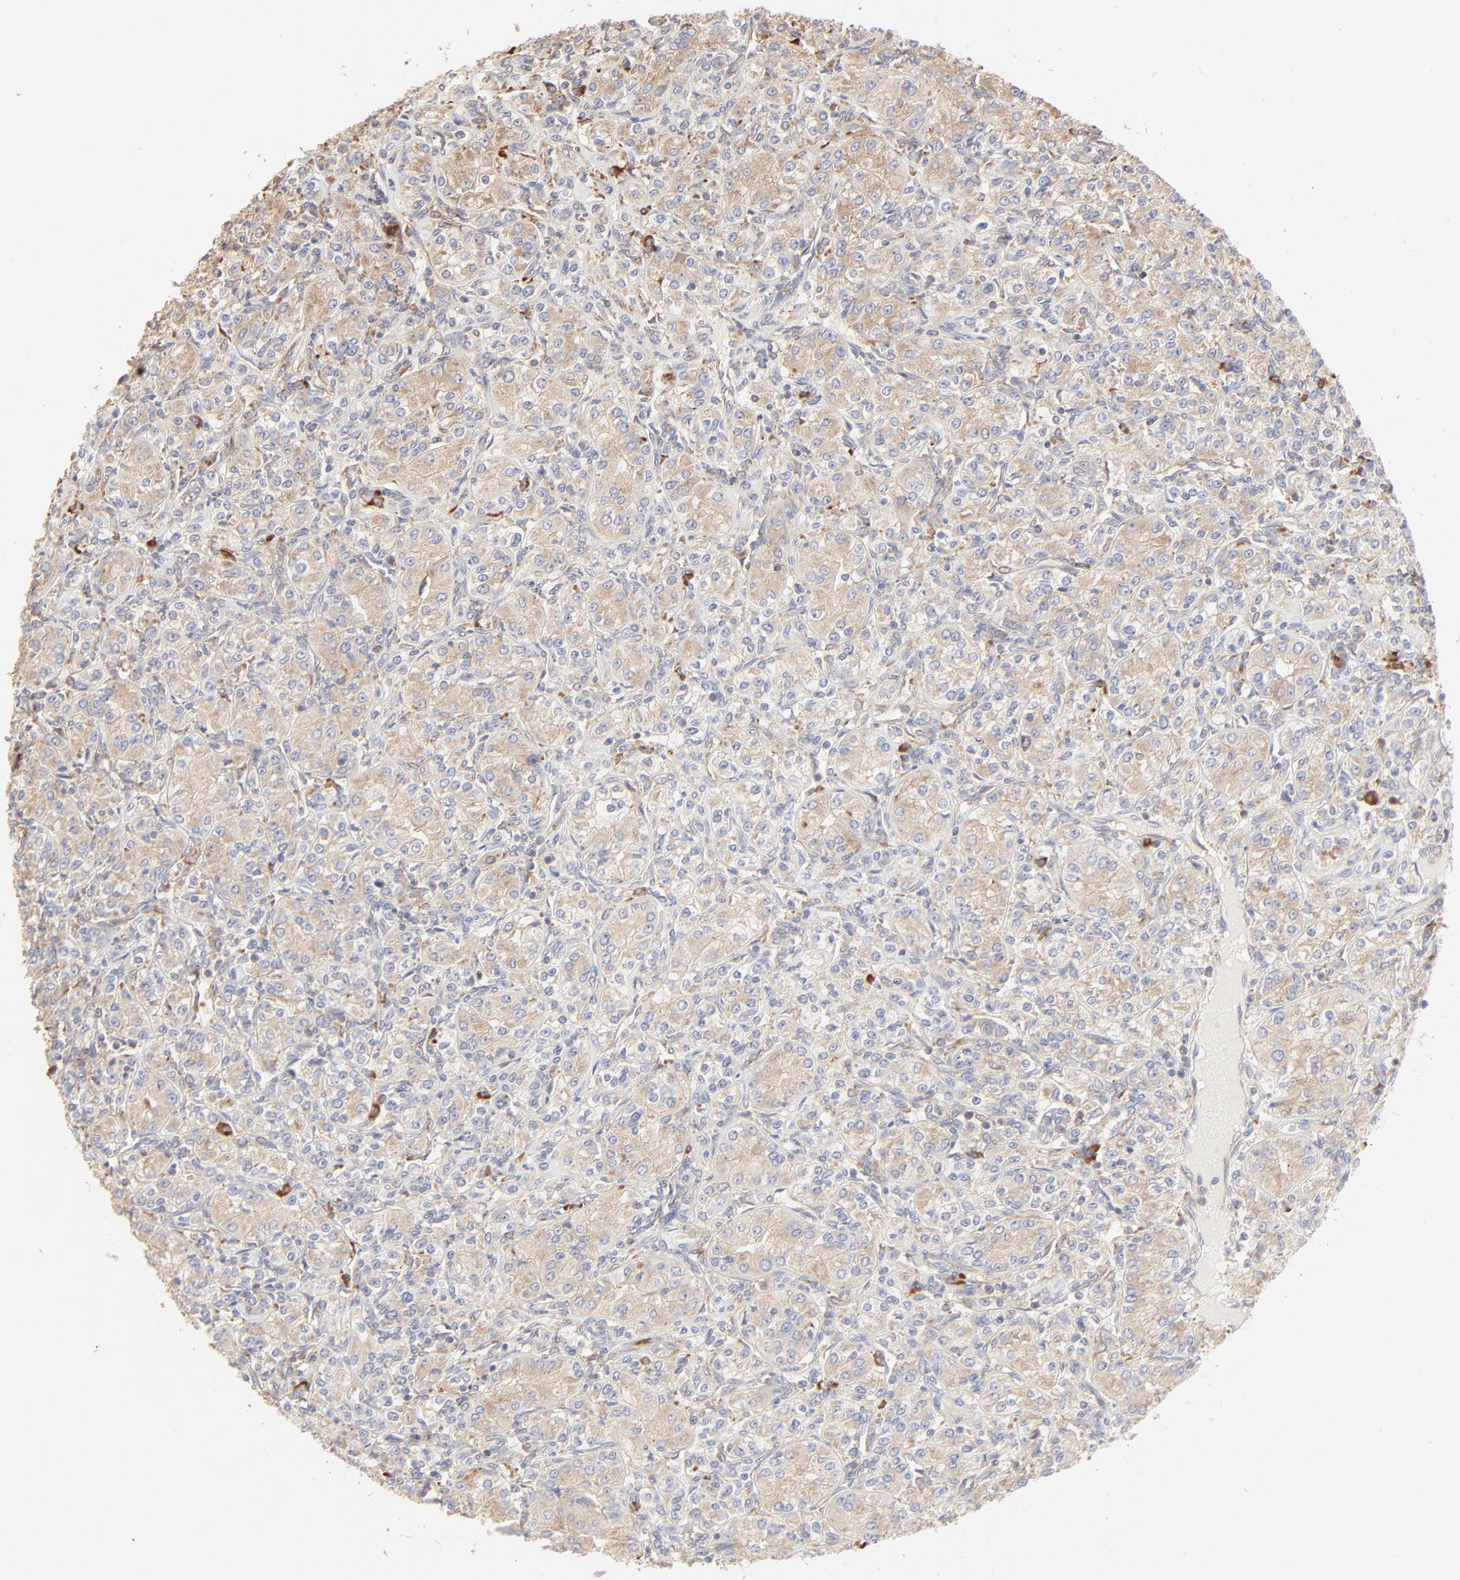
{"staining": {"intensity": "weak", "quantity": ">75%", "location": "cytoplasmic/membranous"}, "tissue": "renal cancer", "cell_type": "Tumor cells", "image_type": "cancer", "snomed": [{"axis": "morphology", "description": "Adenocarcinoma, NOS"}, {"axis": "topography", "description": "Kidney"}], "caption": "The histopathology image shows immunohistochemical staining of renal cancer. There is weak cytoplasmic/membranous expression is appreciated in about >75% of tumor cells.", "gene": "RPS20", "patient": {"sex": "male", "age": 77}}